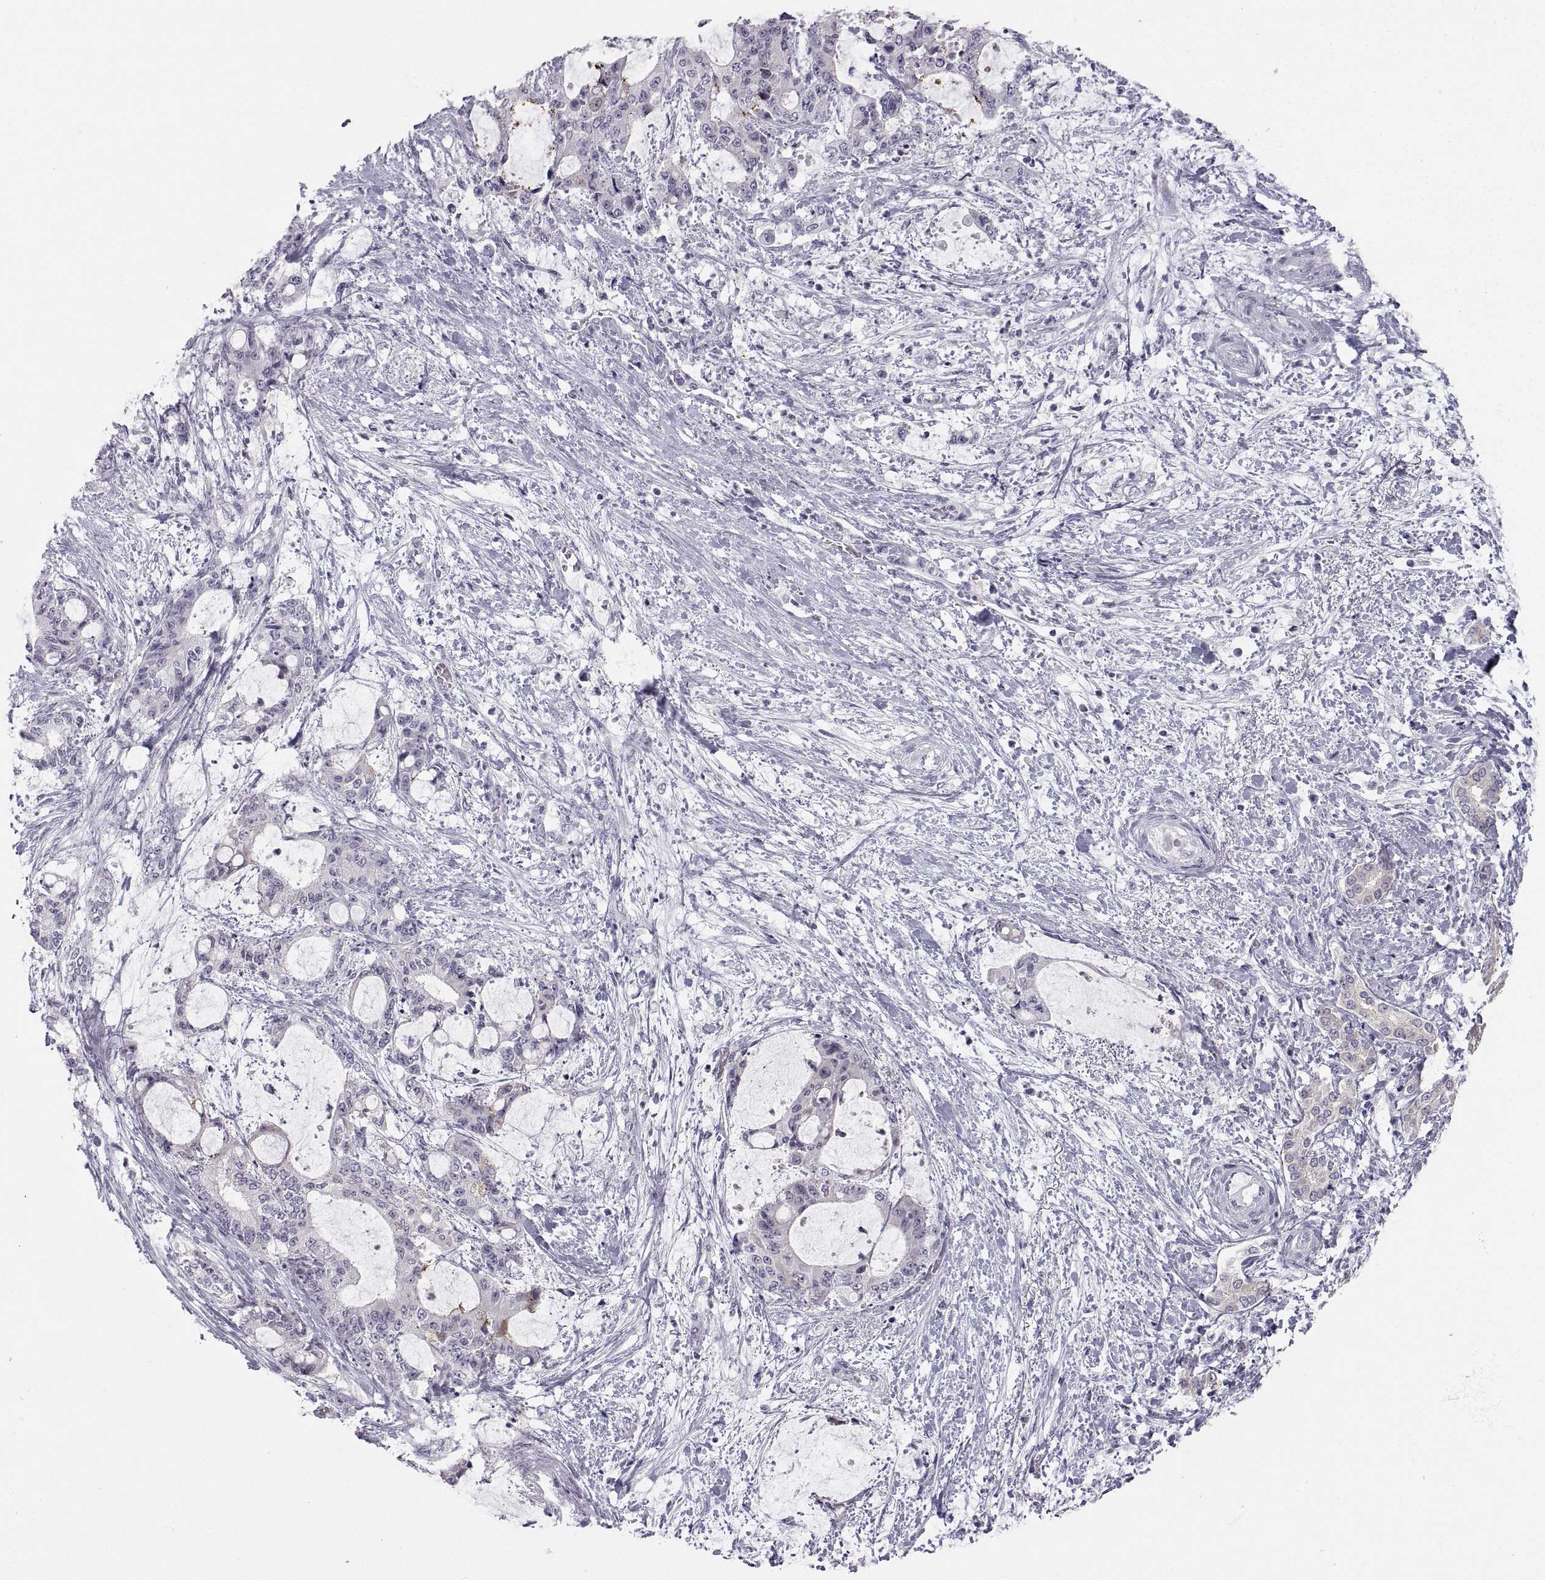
{"staining": {"intensity": "negative", "quantity": "none", "location": "none"}, "tissue": "liver cancer", "cell_type": "Tumor cells", "image_type": "cancer", "snomed": [{"axis": "morphology", "description": "Normal tissue, NOS"}, {"axis": "morphology", "description": "Cholangiocarcinoma"}, {"axis": "topography", "description": "Liver"}, {"axis": "topography", "description": "Peripheral nerve tissue"}], "caption": "An immunohistochemistry image of cholangiocarcinoma (liver) is shown. There is no staining in tumor cells of cholangiocarcinoma (liver).", "gene": "ZNF185", "patient": {"sex": "female", "age": 73}}